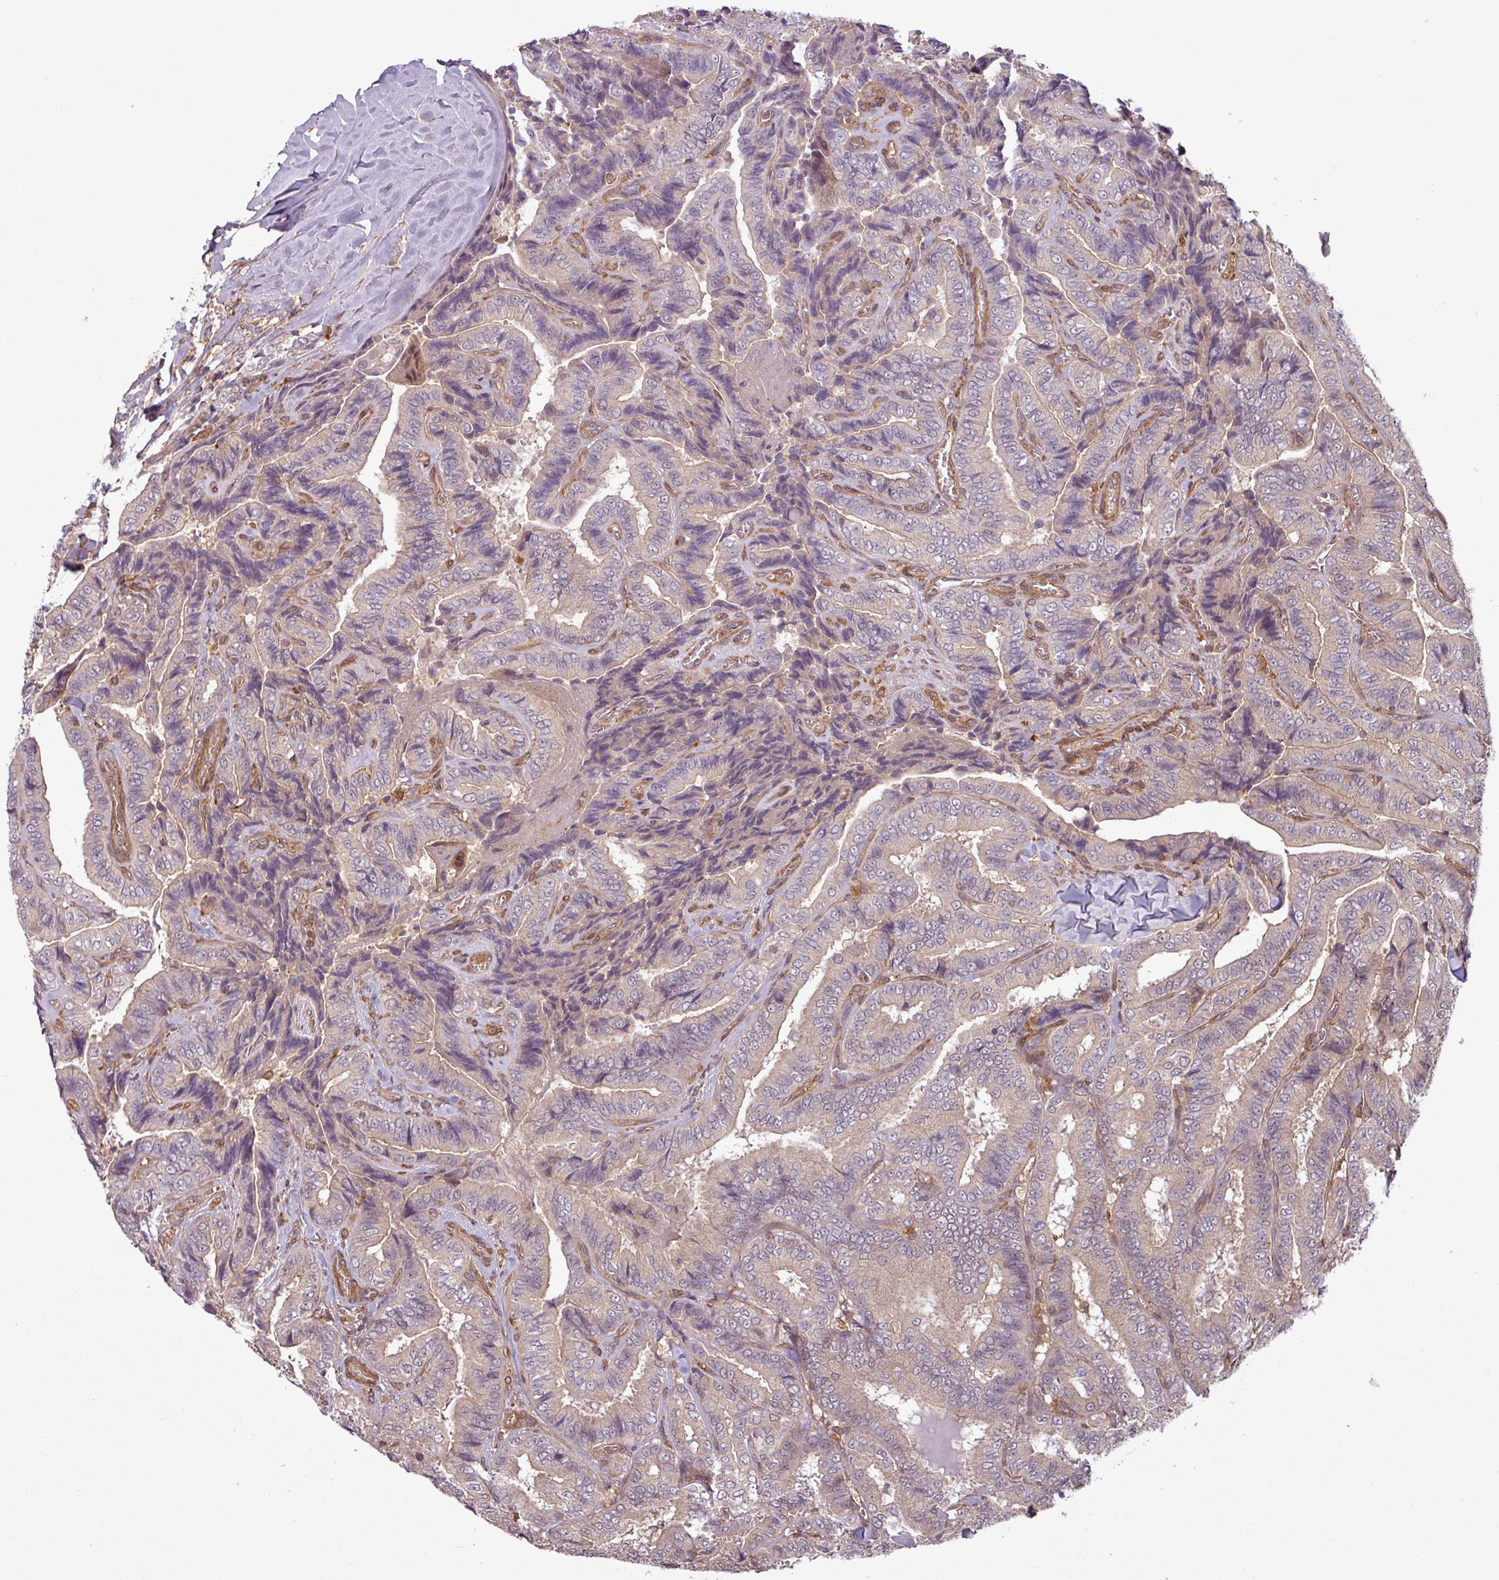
{"staining": {"intensity": "negative", "quantity": "none", "location": "none"}, "tissue": "thyroid cancer", "cell_type": "Tumor cells", "image_type": "cancer", "snomed": [{"axis": "morphology", "description": "Papillary adenocarcinoma, NOS"}, {"axis": "topography", "description": "Thyroid gland"}], "caption": "Immunohistochemistry (IHC) image of neoplastic tissue: thyroid cancer stained with DAB (3,3'-diaminobenzidine) displays no significant protein expression in tumor cells.", "gene": "SH3BGRL", "patient": {"sex": "male", "age": 61}}